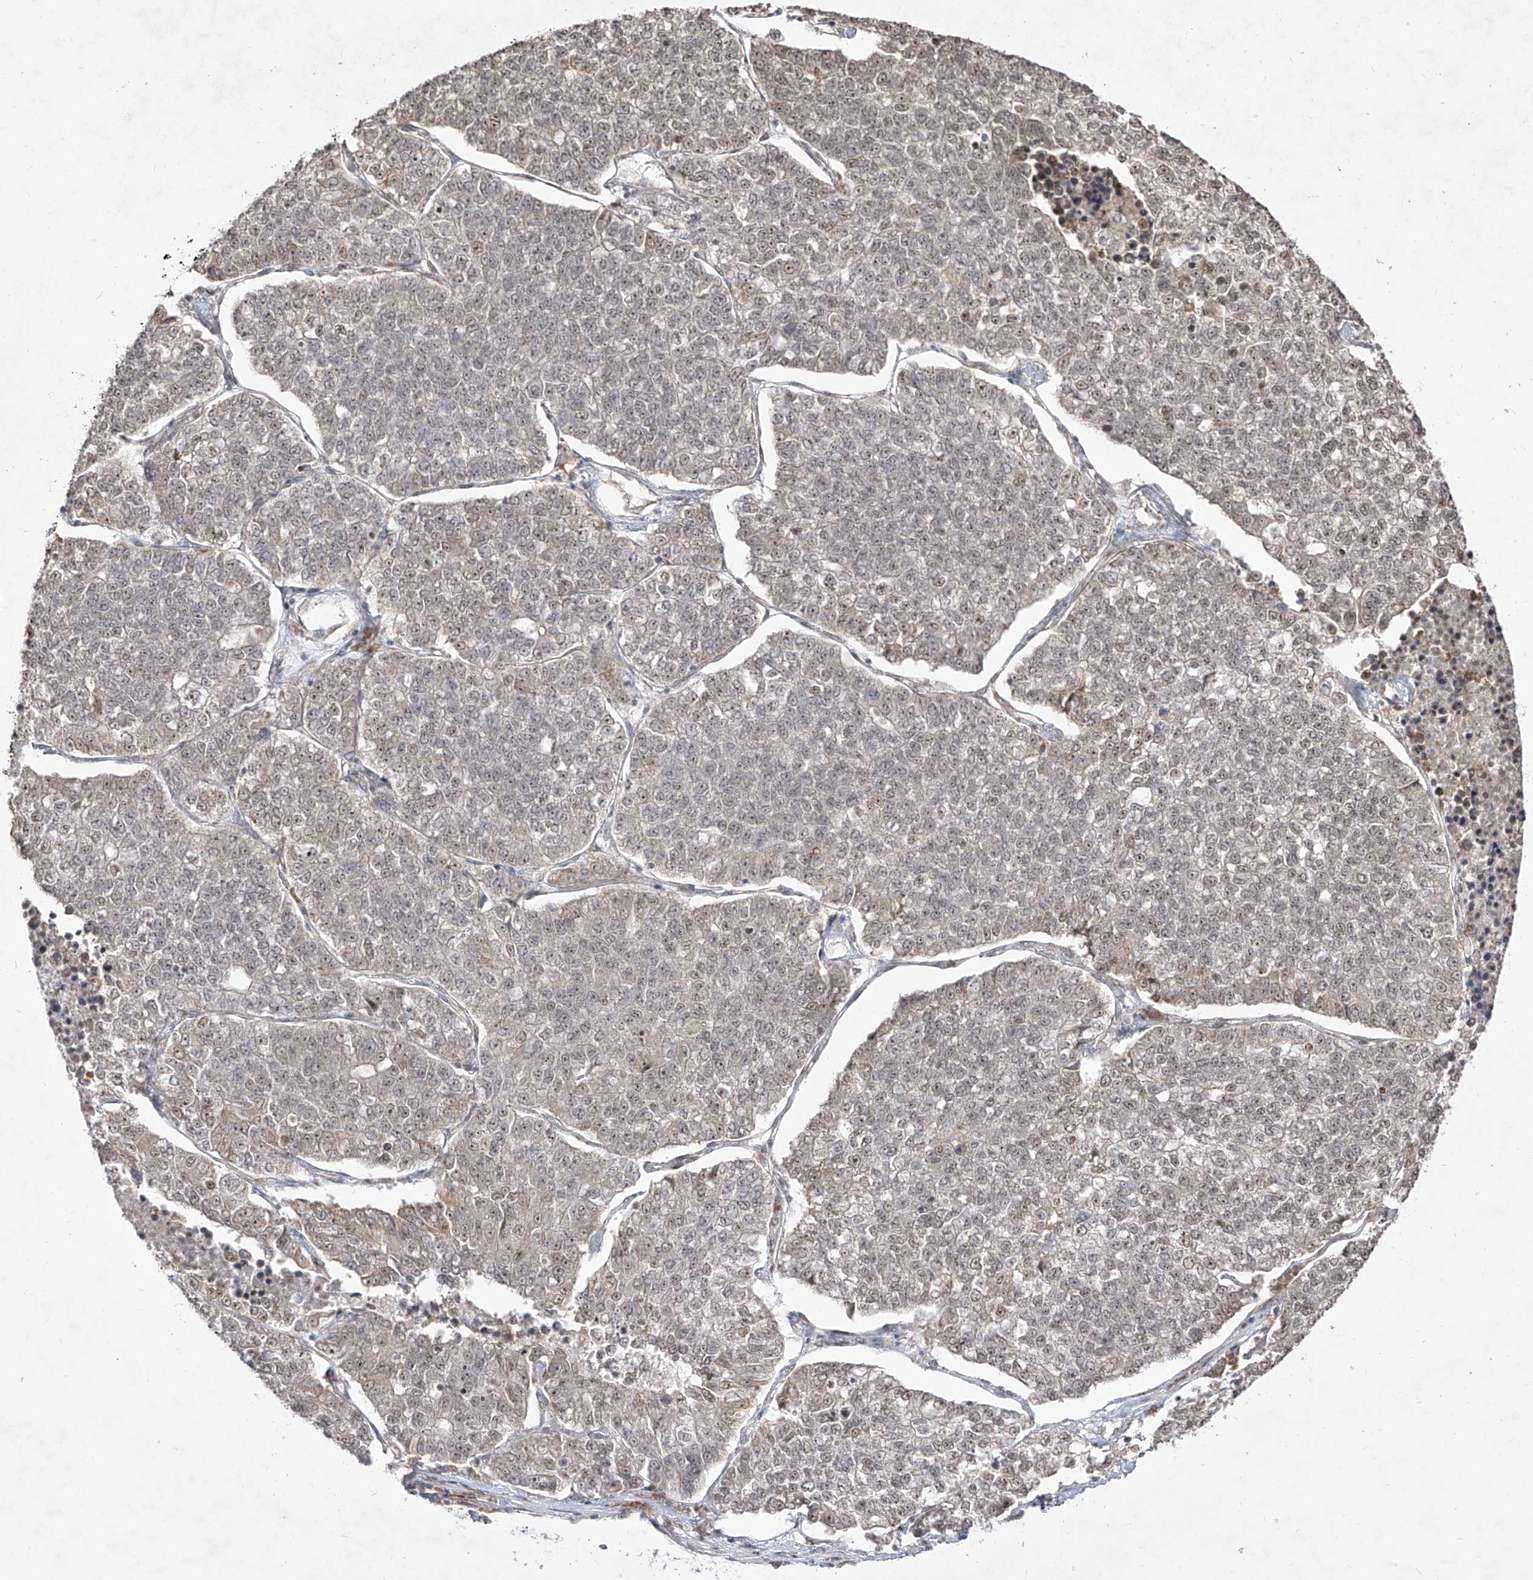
{"staining": {"intensity": "weak", "quantity": "<25%", "location": "nuclear"}, "tissue": "lung cancer", "cell_type": "Tumor cells", "image_type": "cancer", "snomed": [{"axis": "morphology", "description": "Adenocarcinoma, NOS"}, {"axis": "topography", "description": "Lung"}], "caption": "Image shows no protein staining in tumor cells of lung cancer (adenocarcinoma) tissue.", "gene": "SNRNP27", "patient": {"sex": "male", "age": 49}}